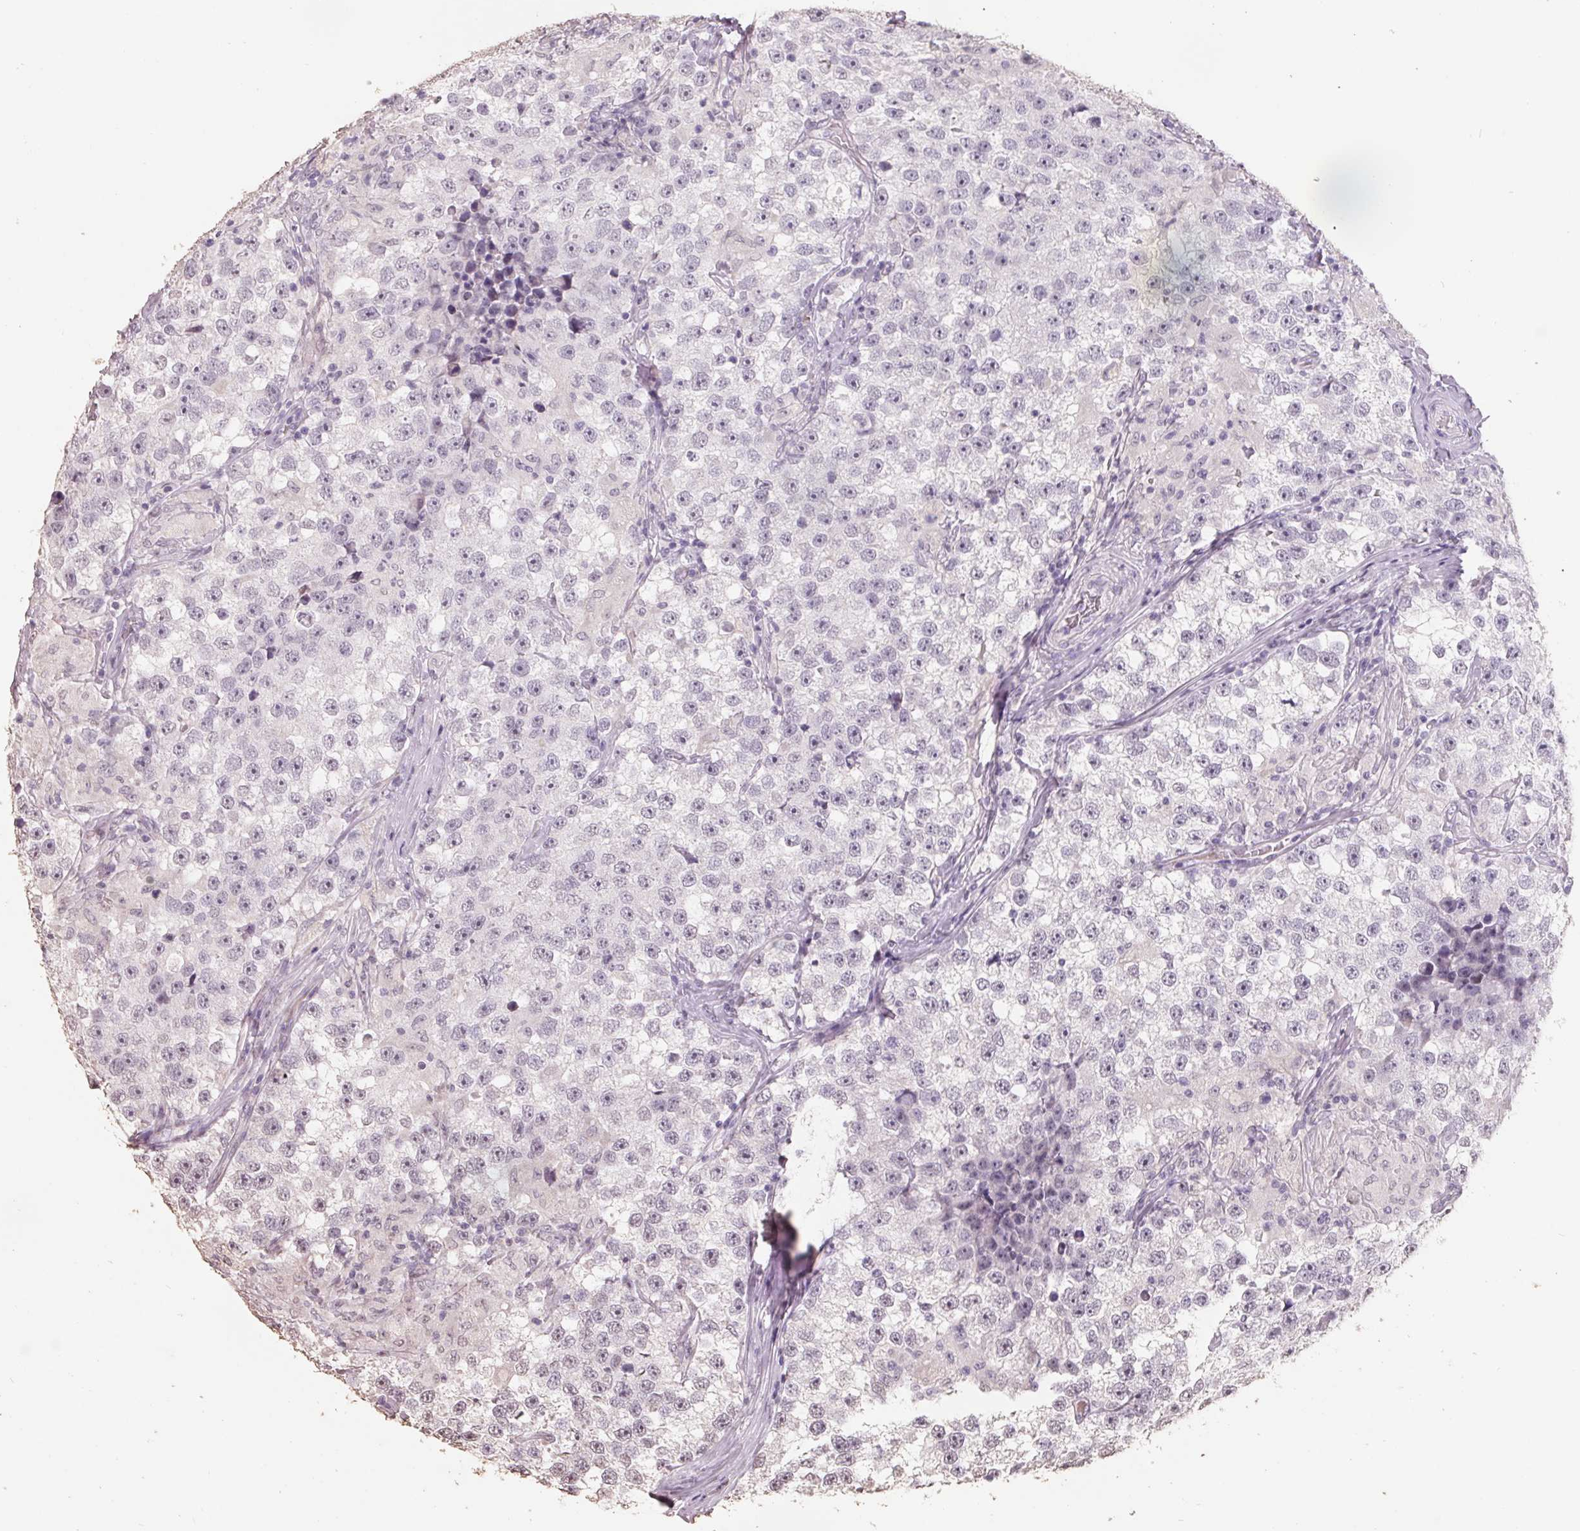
{"staining": {"intensity": "negative", "quantity": "none", "location": "none"}, "tissue": "testis cancer", "cell_type": "Tumor cells", "image_type": "cancer", "snomed": [{"axis": "morphology", "description": "Seminoma, NOS"}, {"axis": "topography", "description": "Testis"}], "caption": "The micrograph displays no staining of tumor cells in seminoma (testis).", "gene": "FTCD", "patient": {"sex": "male", "age": 46}}